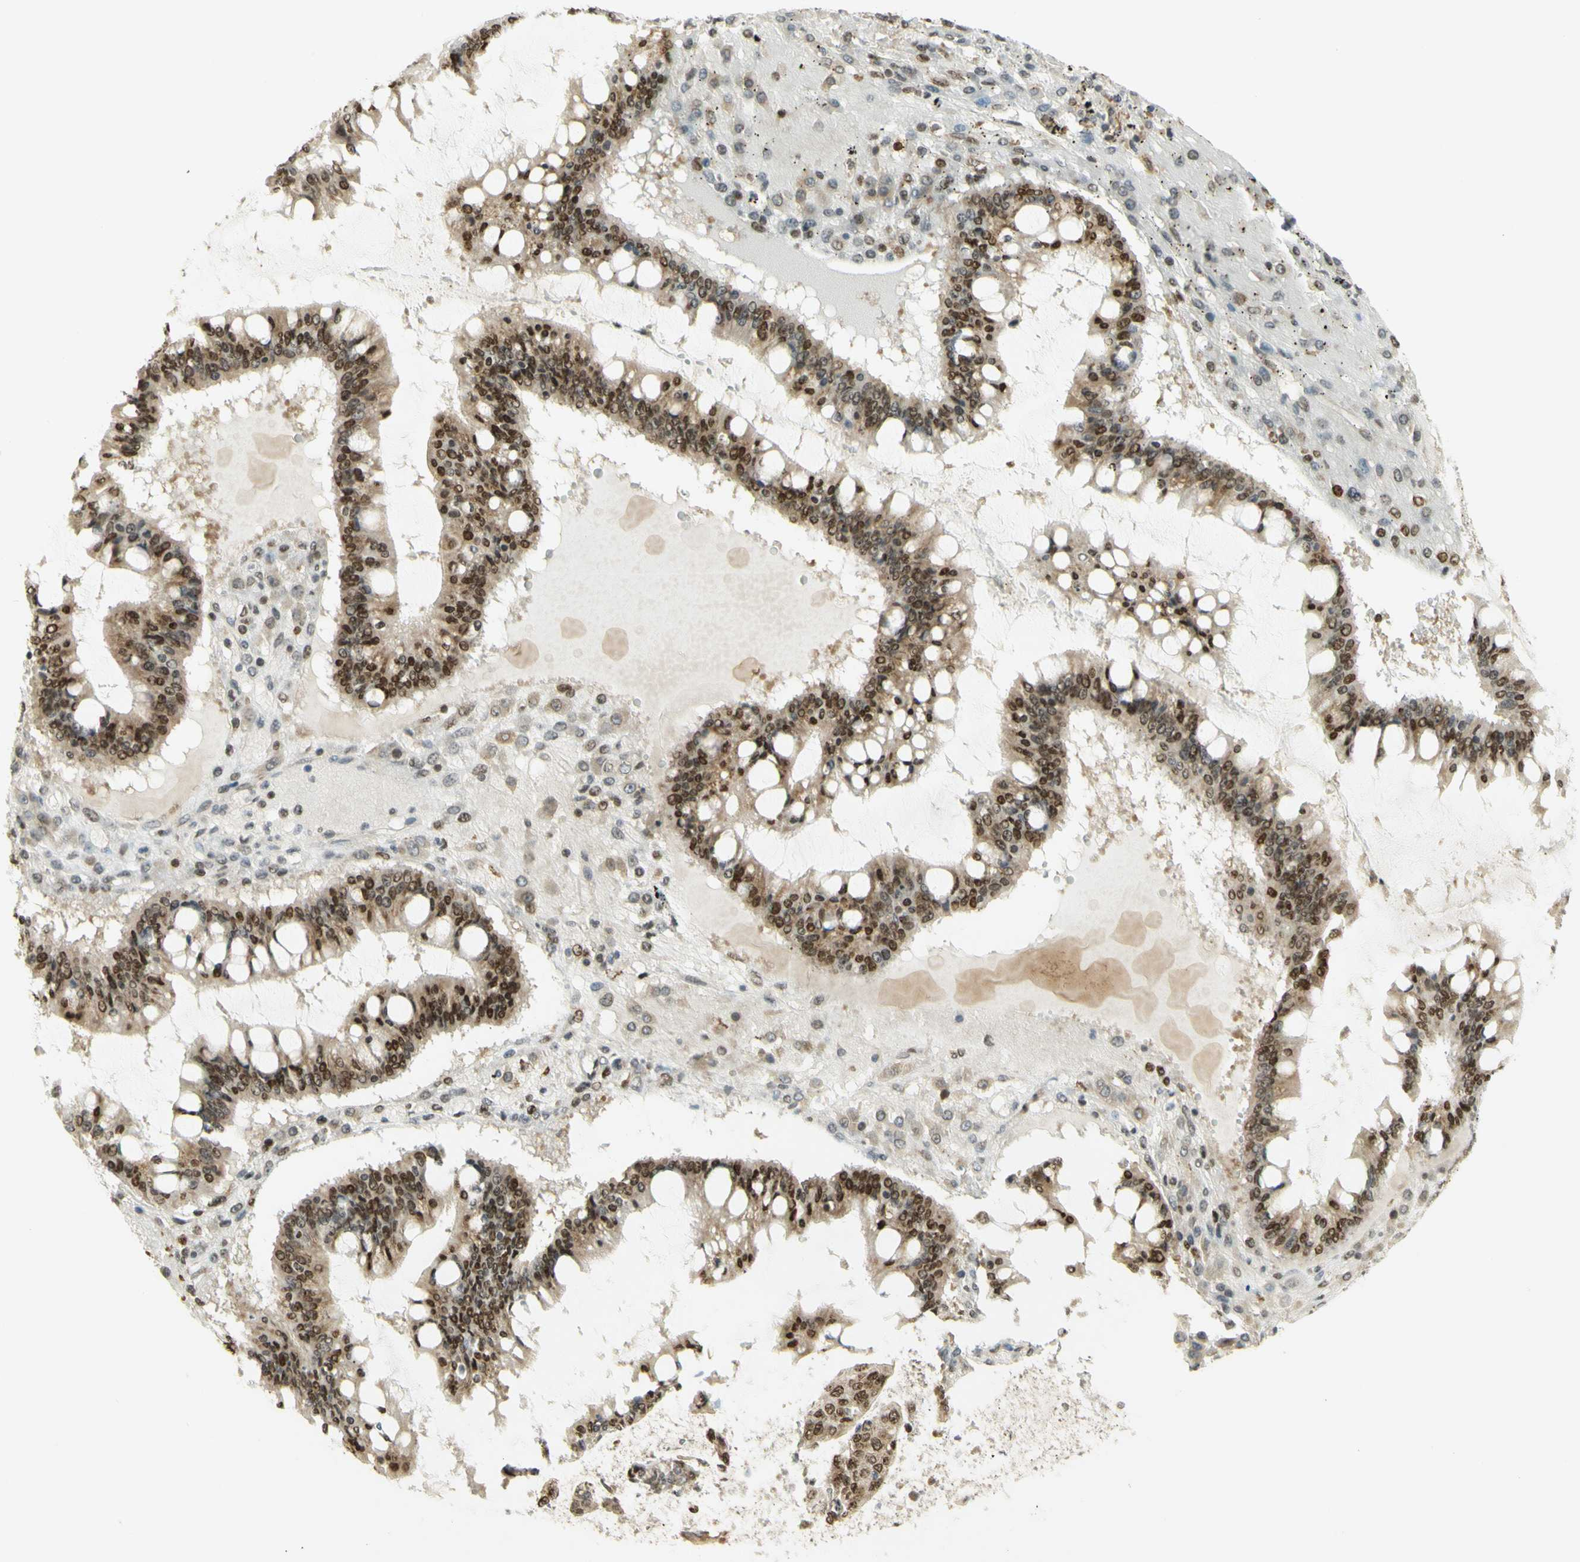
{"staining": {"intensity": "strong", "quantity": ">75%", "location": "cytoplasmic/membranous,nuclear"}, "tissue": "ovarian cancer", "cell_type": "Tumor cells", "image_type": "cancer", "snomed": [{"axis": "morphology", "description": "Cystadenocarcinoma, mucinous, NOS"}, {"axis": "topography", "description": "Ovary"}], "caption": "Protein analysis of ovarian cancer (mucinous cystadenocarcinoma) tissue exhibits strong cytoplasmic/membranous and nuclear staining in approximately >75% of tumor cells.", "gene": "KIF11", "patient": {"sex": "female", "age": 73}}